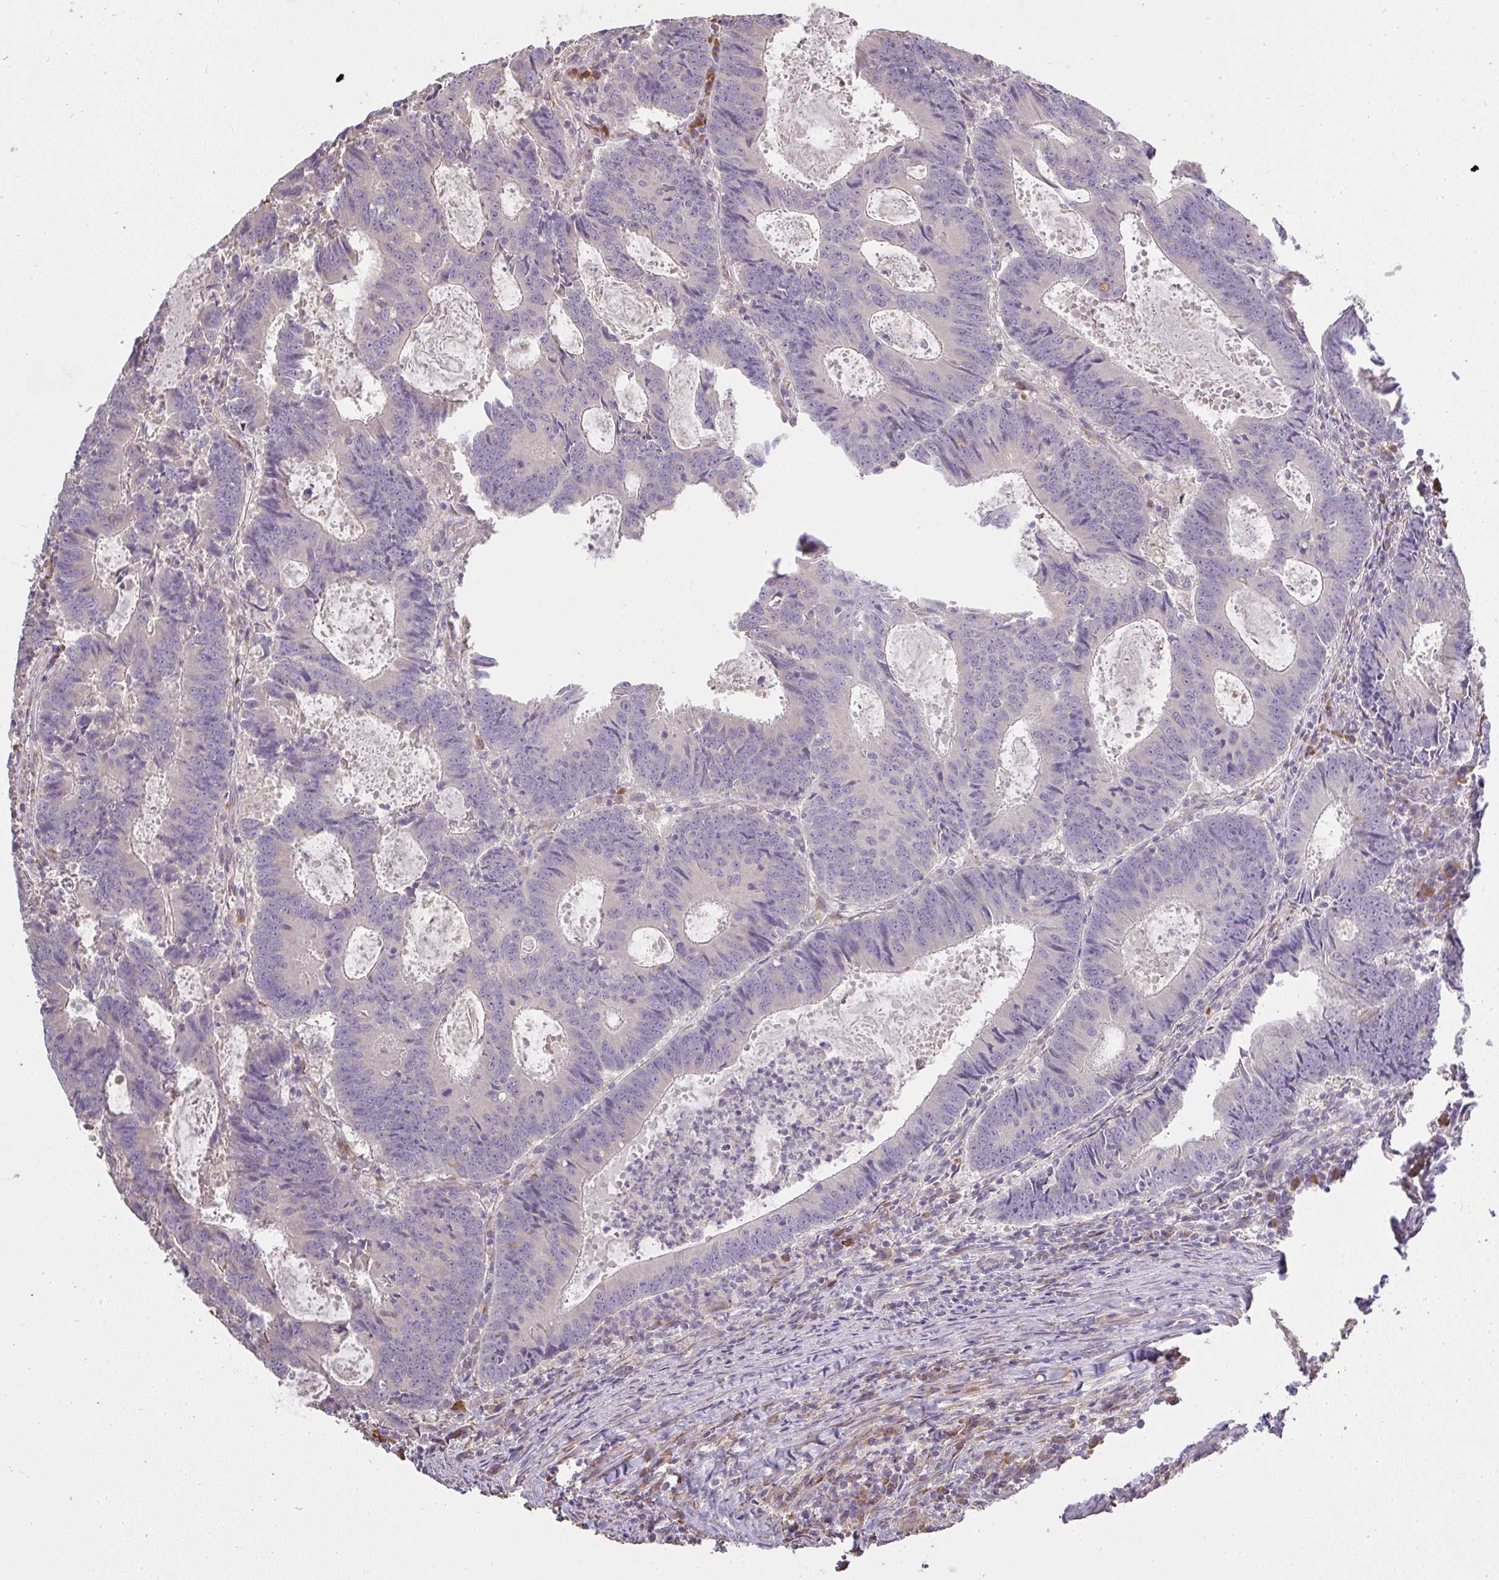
{"staining": {"intensity": "negative", "quantity": "none", "location": "none"}, "tissue": "colorectal cancer", "cell_type": "Tumor cells", "image_type": "cancer", "snomed": [{"axis": "morphology", "description": "Adenocarcinoma, NOS"}, {"axis": "topography", "description": "Colon"}], "caption": "Micrograph shows no protein positivity in tumor cells of adenocarcinoma (colorectal) tissue.", "gene": "BRINP3", "patient": {"sex": "male", "age": 67}}